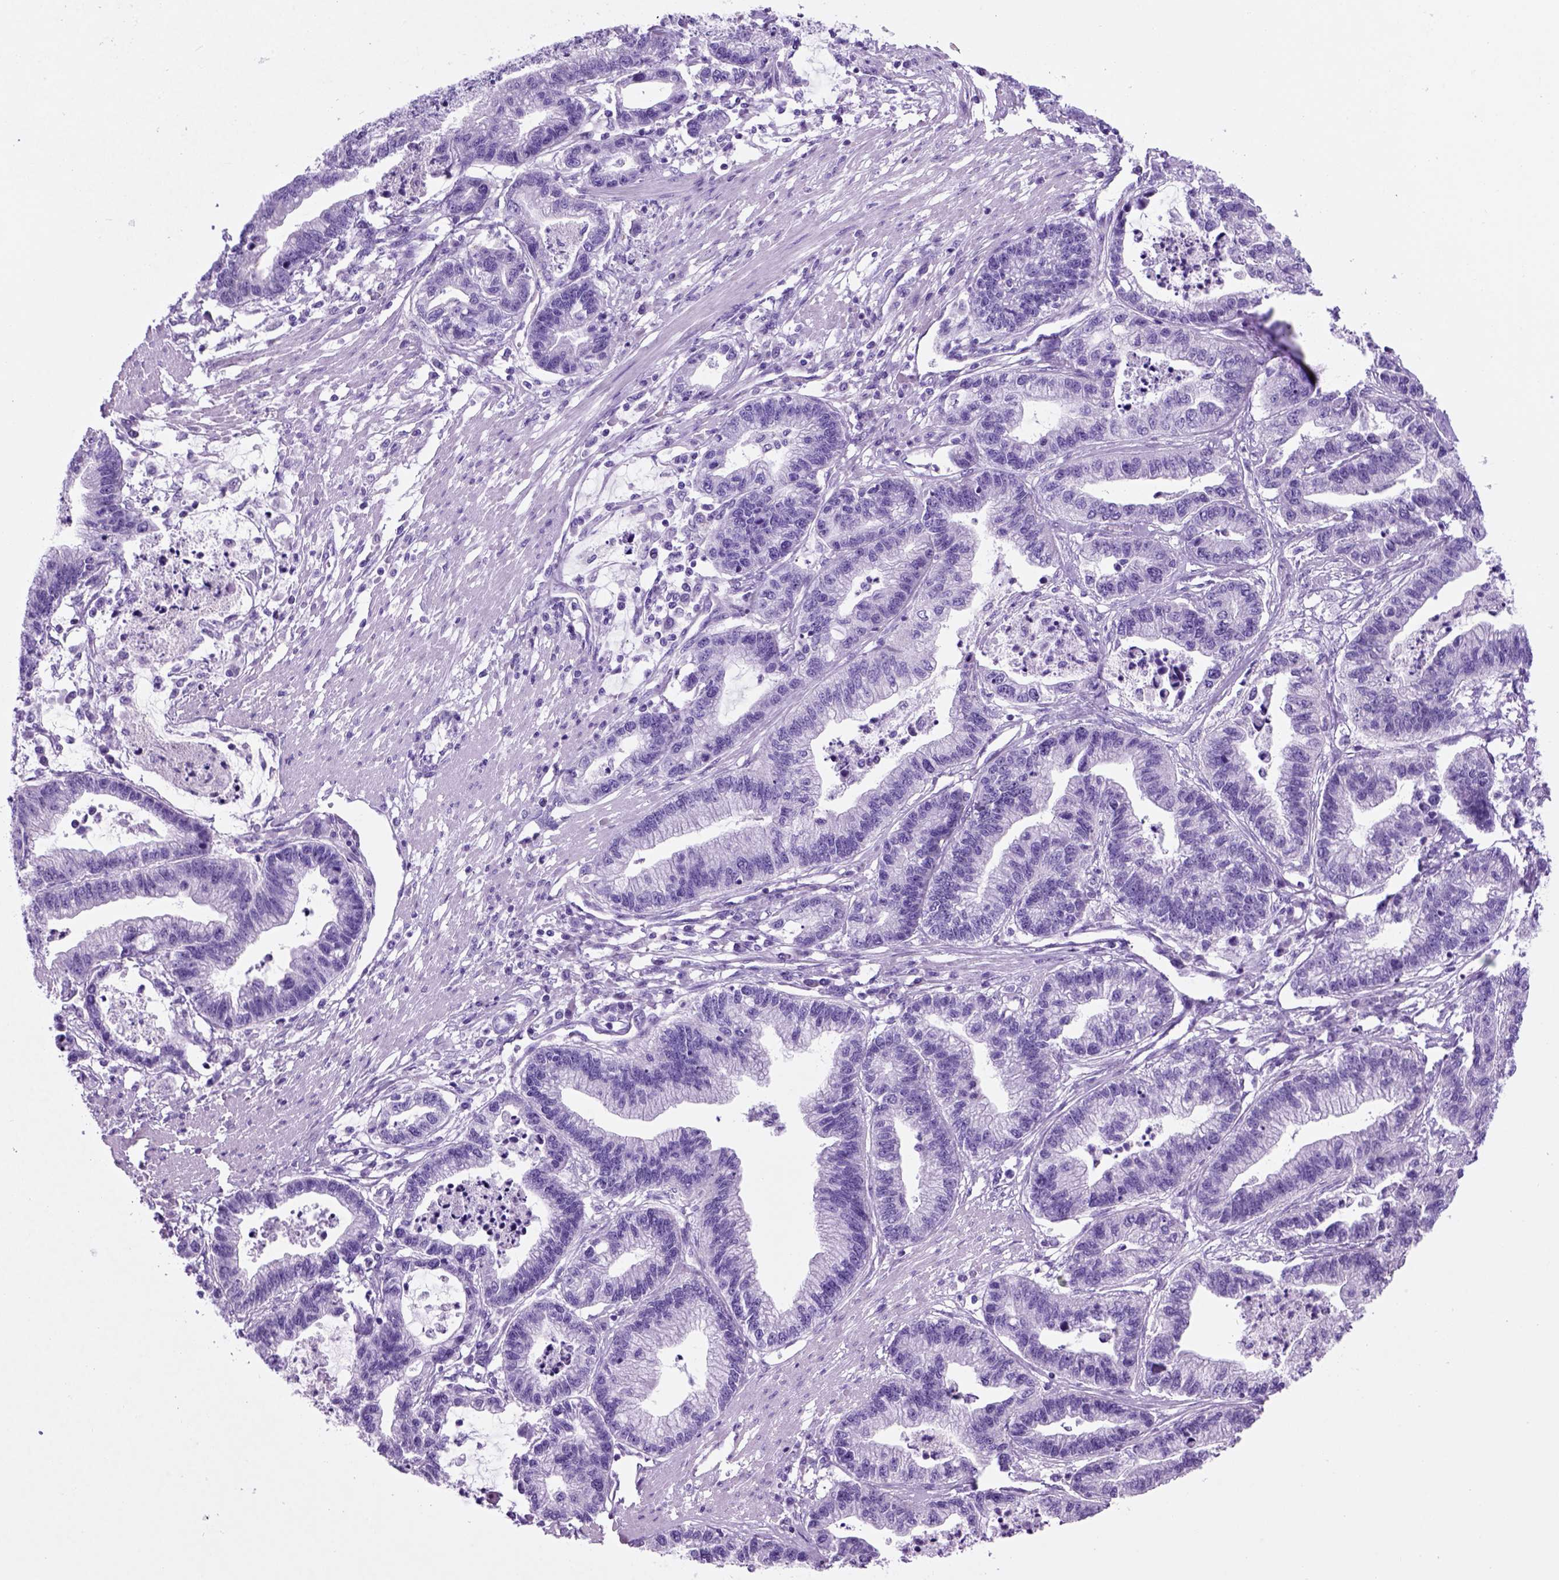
{"staining": {"intensity": "negative", "quantity": "none", "location": "none"}, "tissue": "stomach cancer", "cell_type": "Tumor cells", "image_type": "cancer", "snomed": [{"axis": "morphology", "description": "Adenocarcinoma, NOS"}, {"axis": "topography", "description": "Stomach"}], "caption": "High power microscopy histopathology image of an IHC photomicrograph of stomach cancer, revealing no significant positivity in tumor cells.", "gene": "HHIPL2", "patient": {"sex": "male", "age": 83}}